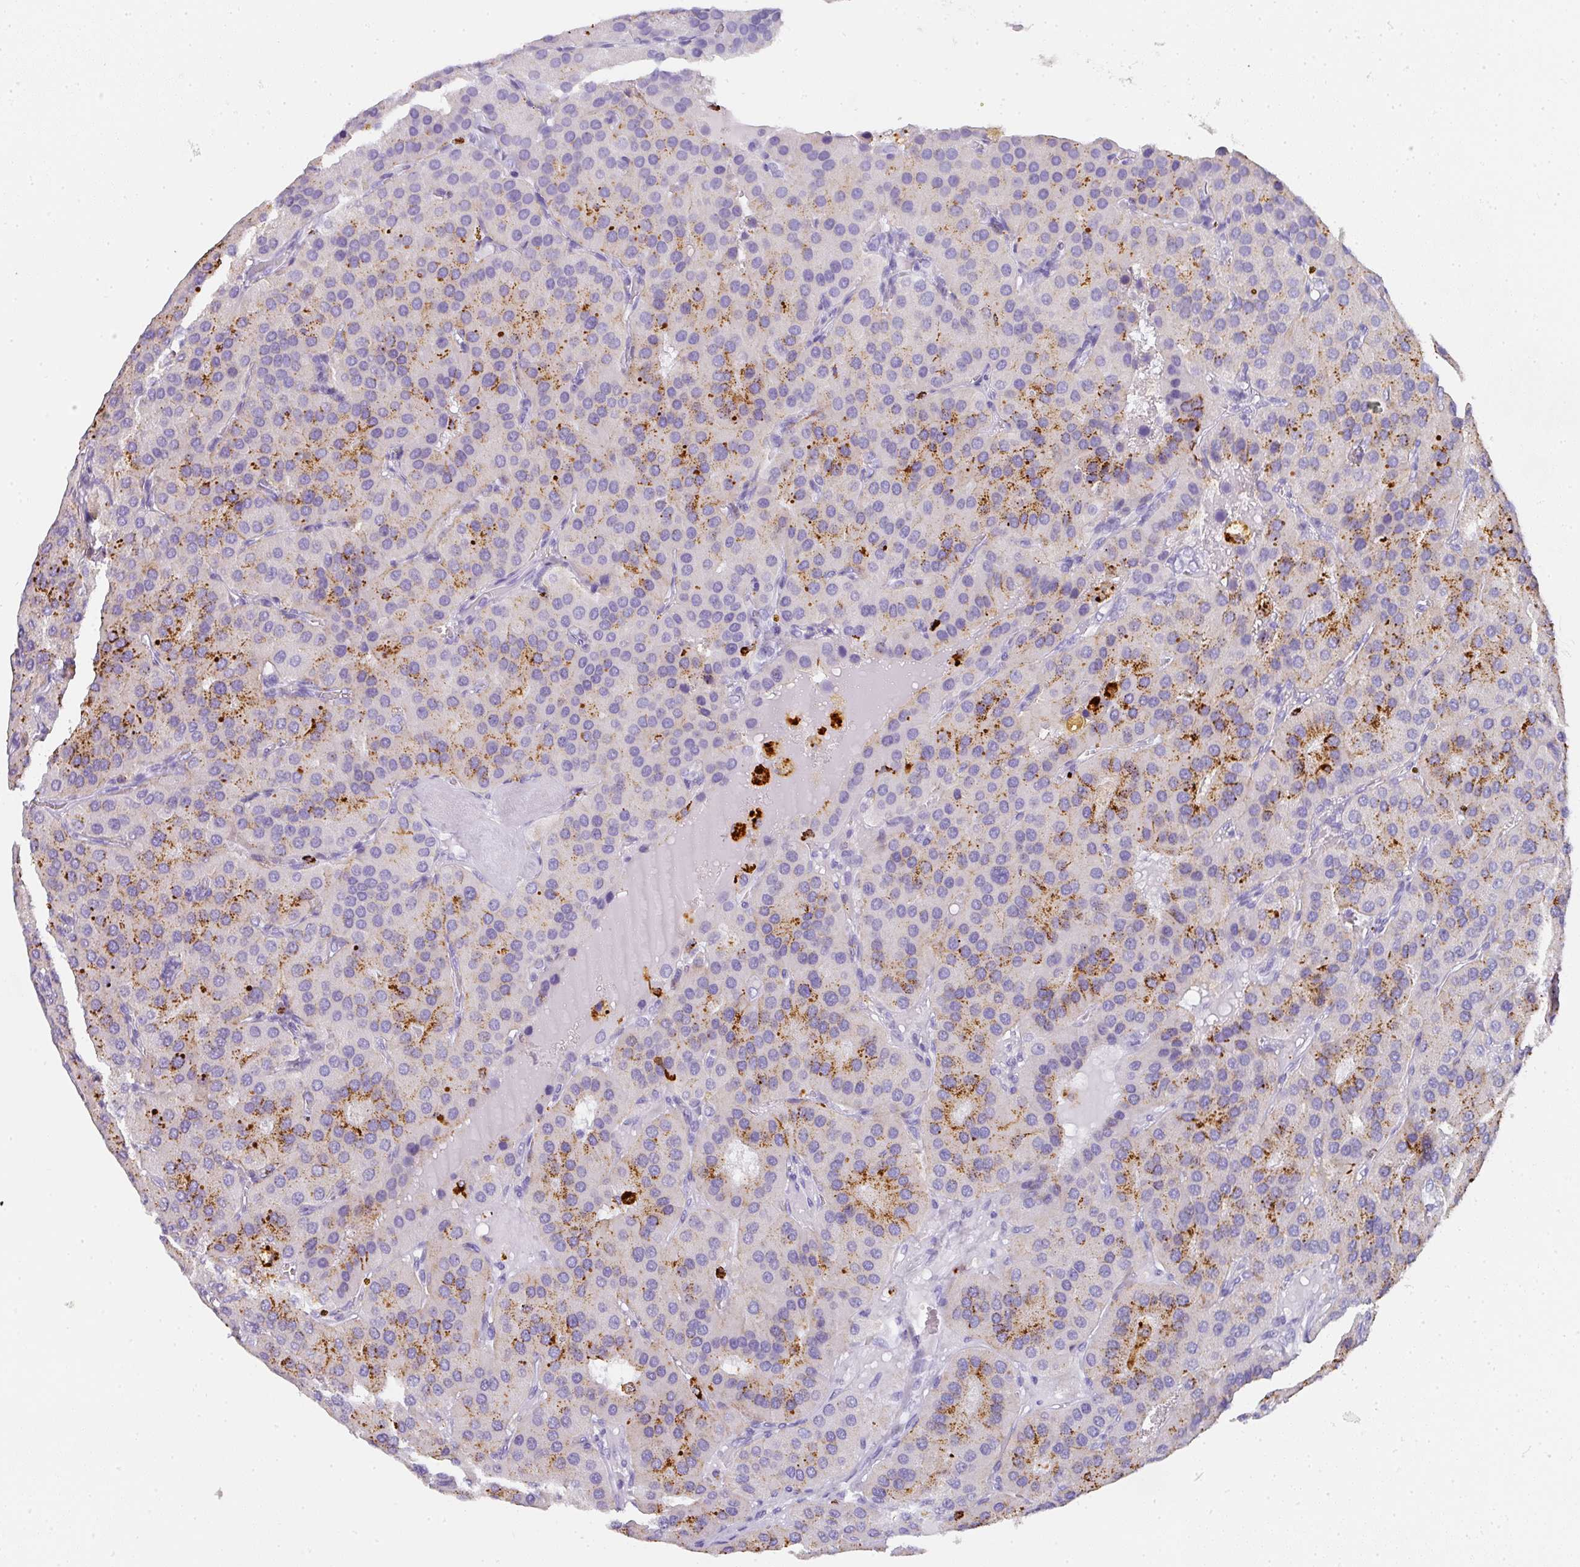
{"staining": {"intensity": "moderate", "quantity": "25%-75%", "location": "cytoplasmic/membranous"}, "tissue": "parathyroid gland", "cell_type": "Glandular cells", "image_type": "normal", "snomed": [{"axis": "morphology", "description": "Normal tissue, NOS"}, {"axis": "morphology", "description": "Adenoma, NOS"}, {"axis": "topography", "description": "Parathyroid gland"}], "caption": "Protein staining by immunohistochemistry demonstrates moderate cytoplasmic/membranous expression in about 25%-75% of glandular cells in unremarkable parathyroid gland. Immunohistochemistry (ihc) stains the protein of interest in brown and the nuclei are stained blue.", "gene": "MMACHC", "patient": {"sex": "female", "age": 86}}